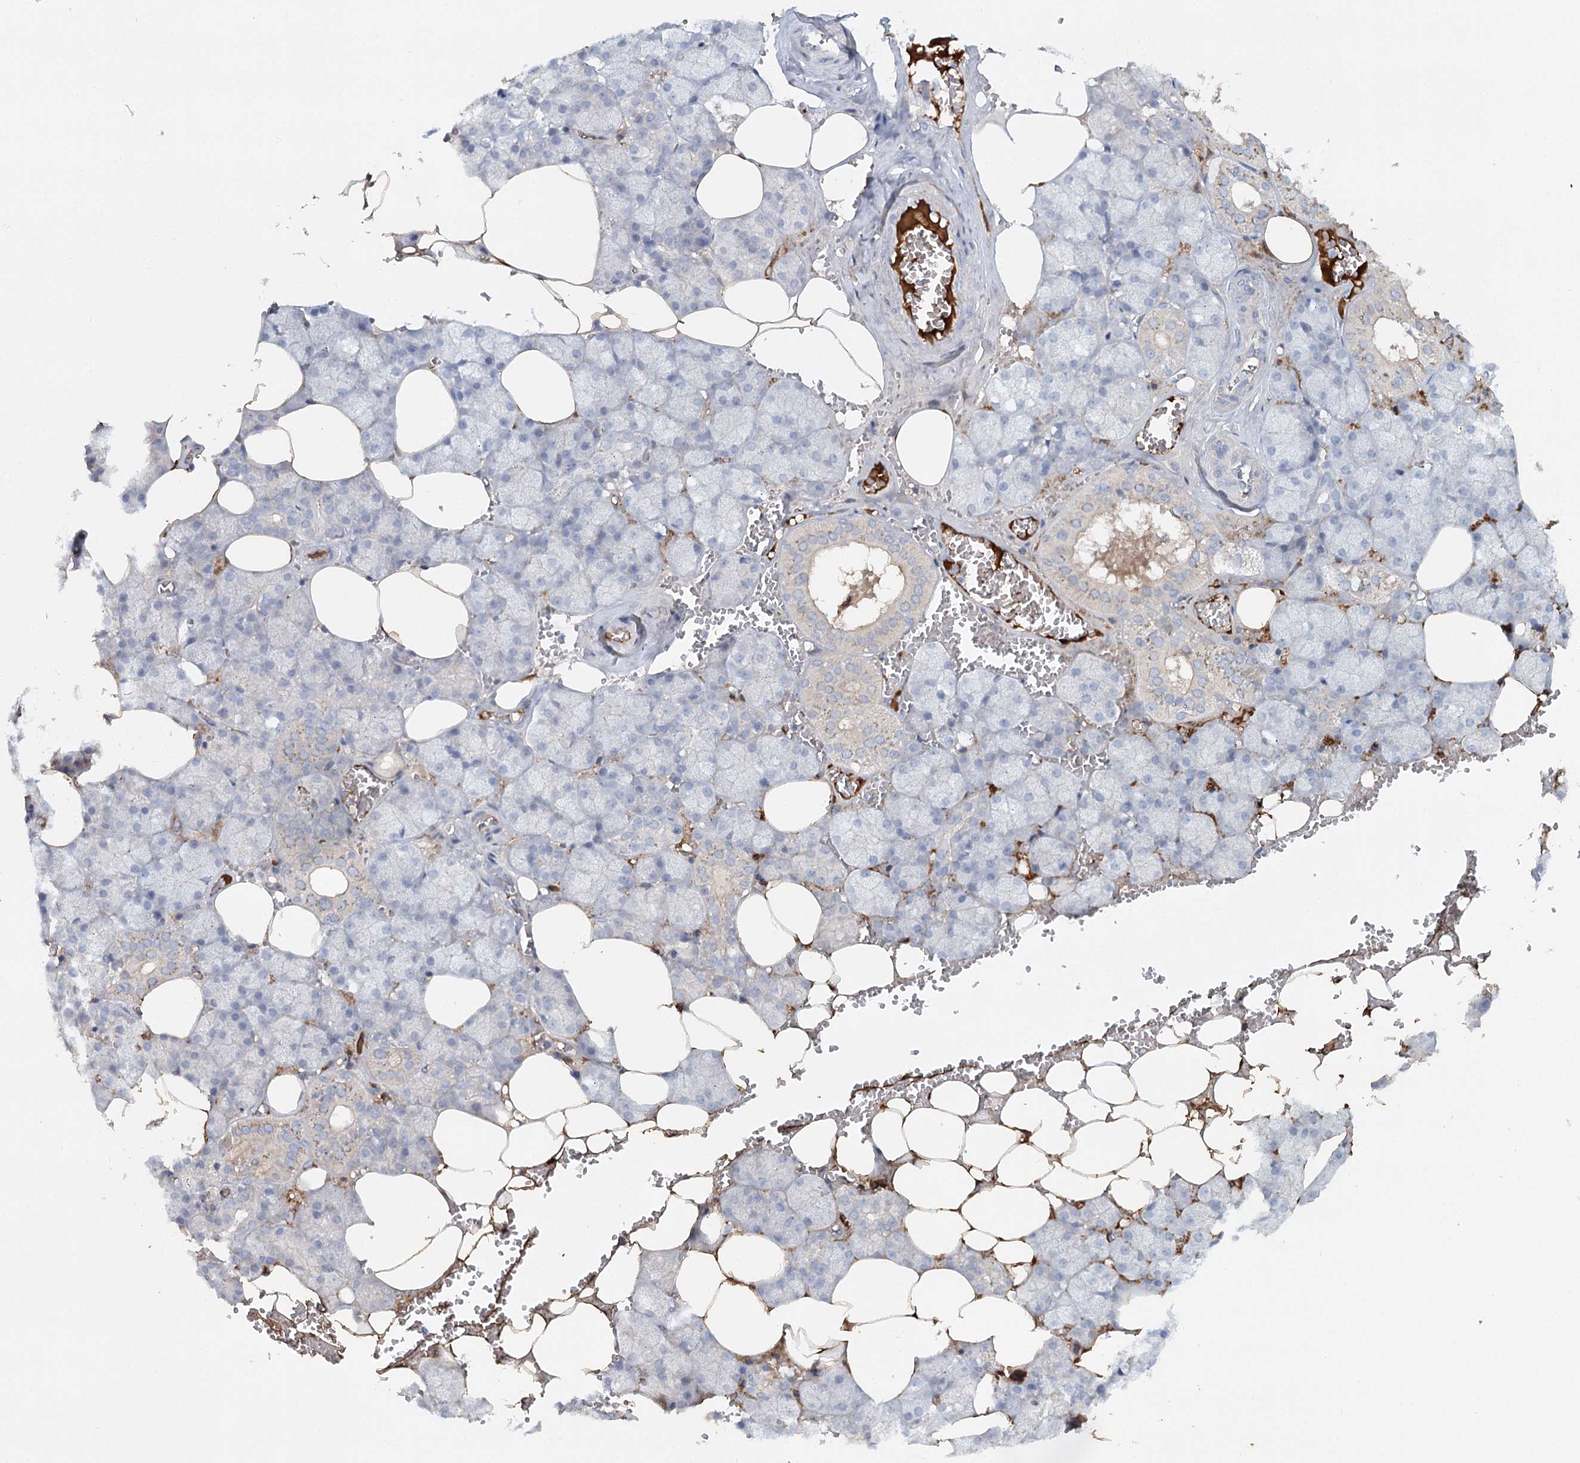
{"staining": {"intensity": "negative", "quantity": "none", "location": "none"}, "tissue": "salivary gland", "cell_type": "Glandular cells", "image_type": "normal", "snomed": [{"axis": "morphology", "description": "Normal tissue, NOS"}, {"axis": "topography", "description": "Salivary gland"}], "caption": "Immunohistochemistry of normal salivary gland shows no positivity in glandular cells.", "gene": "ALKBH8", "patient": {"sex": "male", "age": 62}}